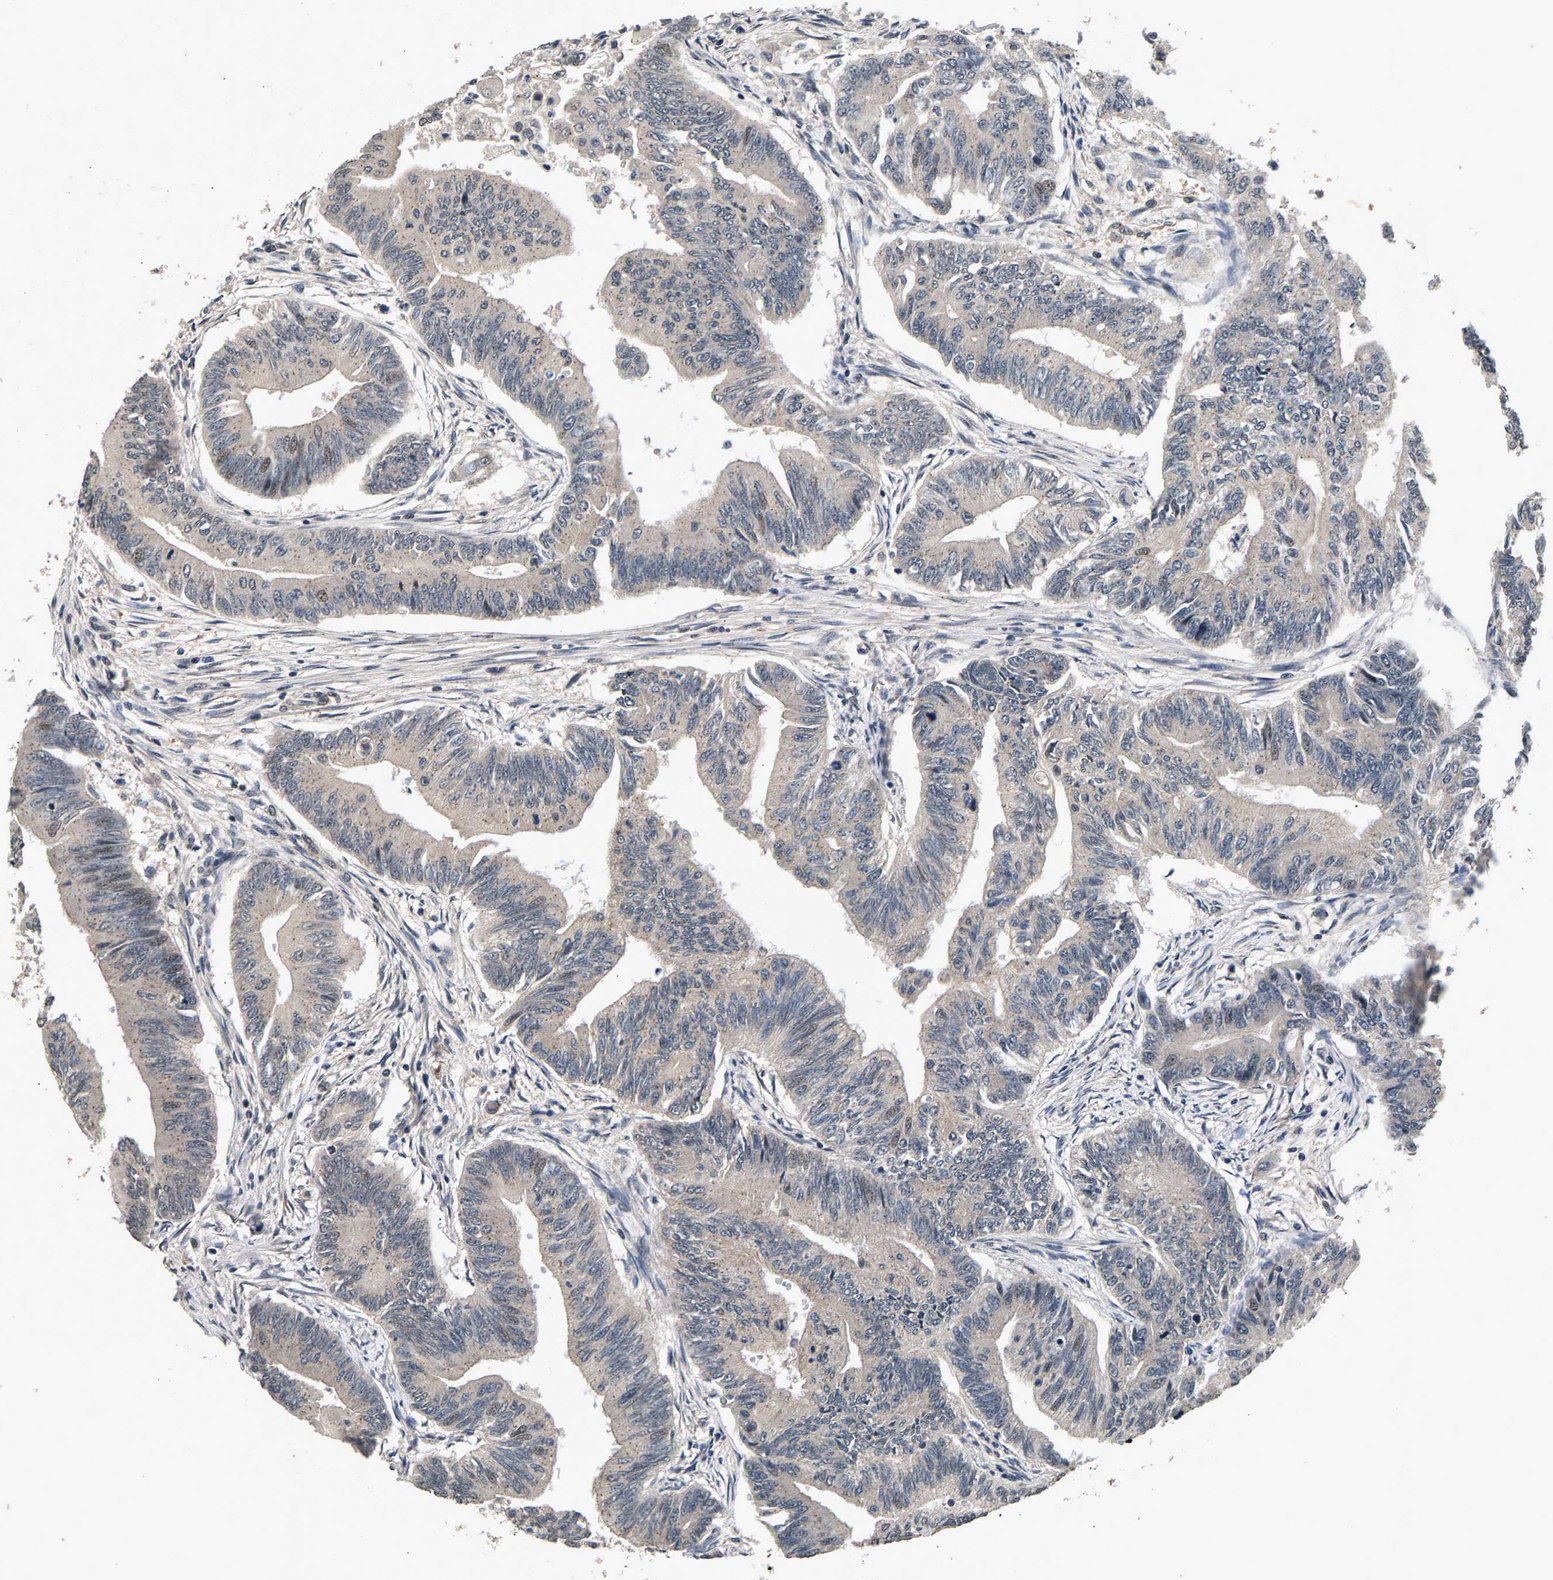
{"staining": {"intensity": "weak", "quantity": "<25%", "location": "nuclear"}, "tissue": "colorectal cancer", "cell_type": "Tumor cells", "image_type": "cancer", "snomed": [{"axis": "morphology", "description": "Adenoma, NOS"}, {"axis": "morphology", "description": "Adenocarcinoma, NOS"}, {"axis": "topography", "description": "Colon"}], "caption": "A histopathology image of colorectal cancer (adenoma) stained for a protein reveals no brown staining in tumor cells. (Stains: DAB (3,3'-diaminobenzidine) immunohistochemistry with hematoxylin counter stain, Microscopy: brightfield microscopy at high magnification).", "gene": "RBM33", "patient": {"sex": "male", "age": 79}}